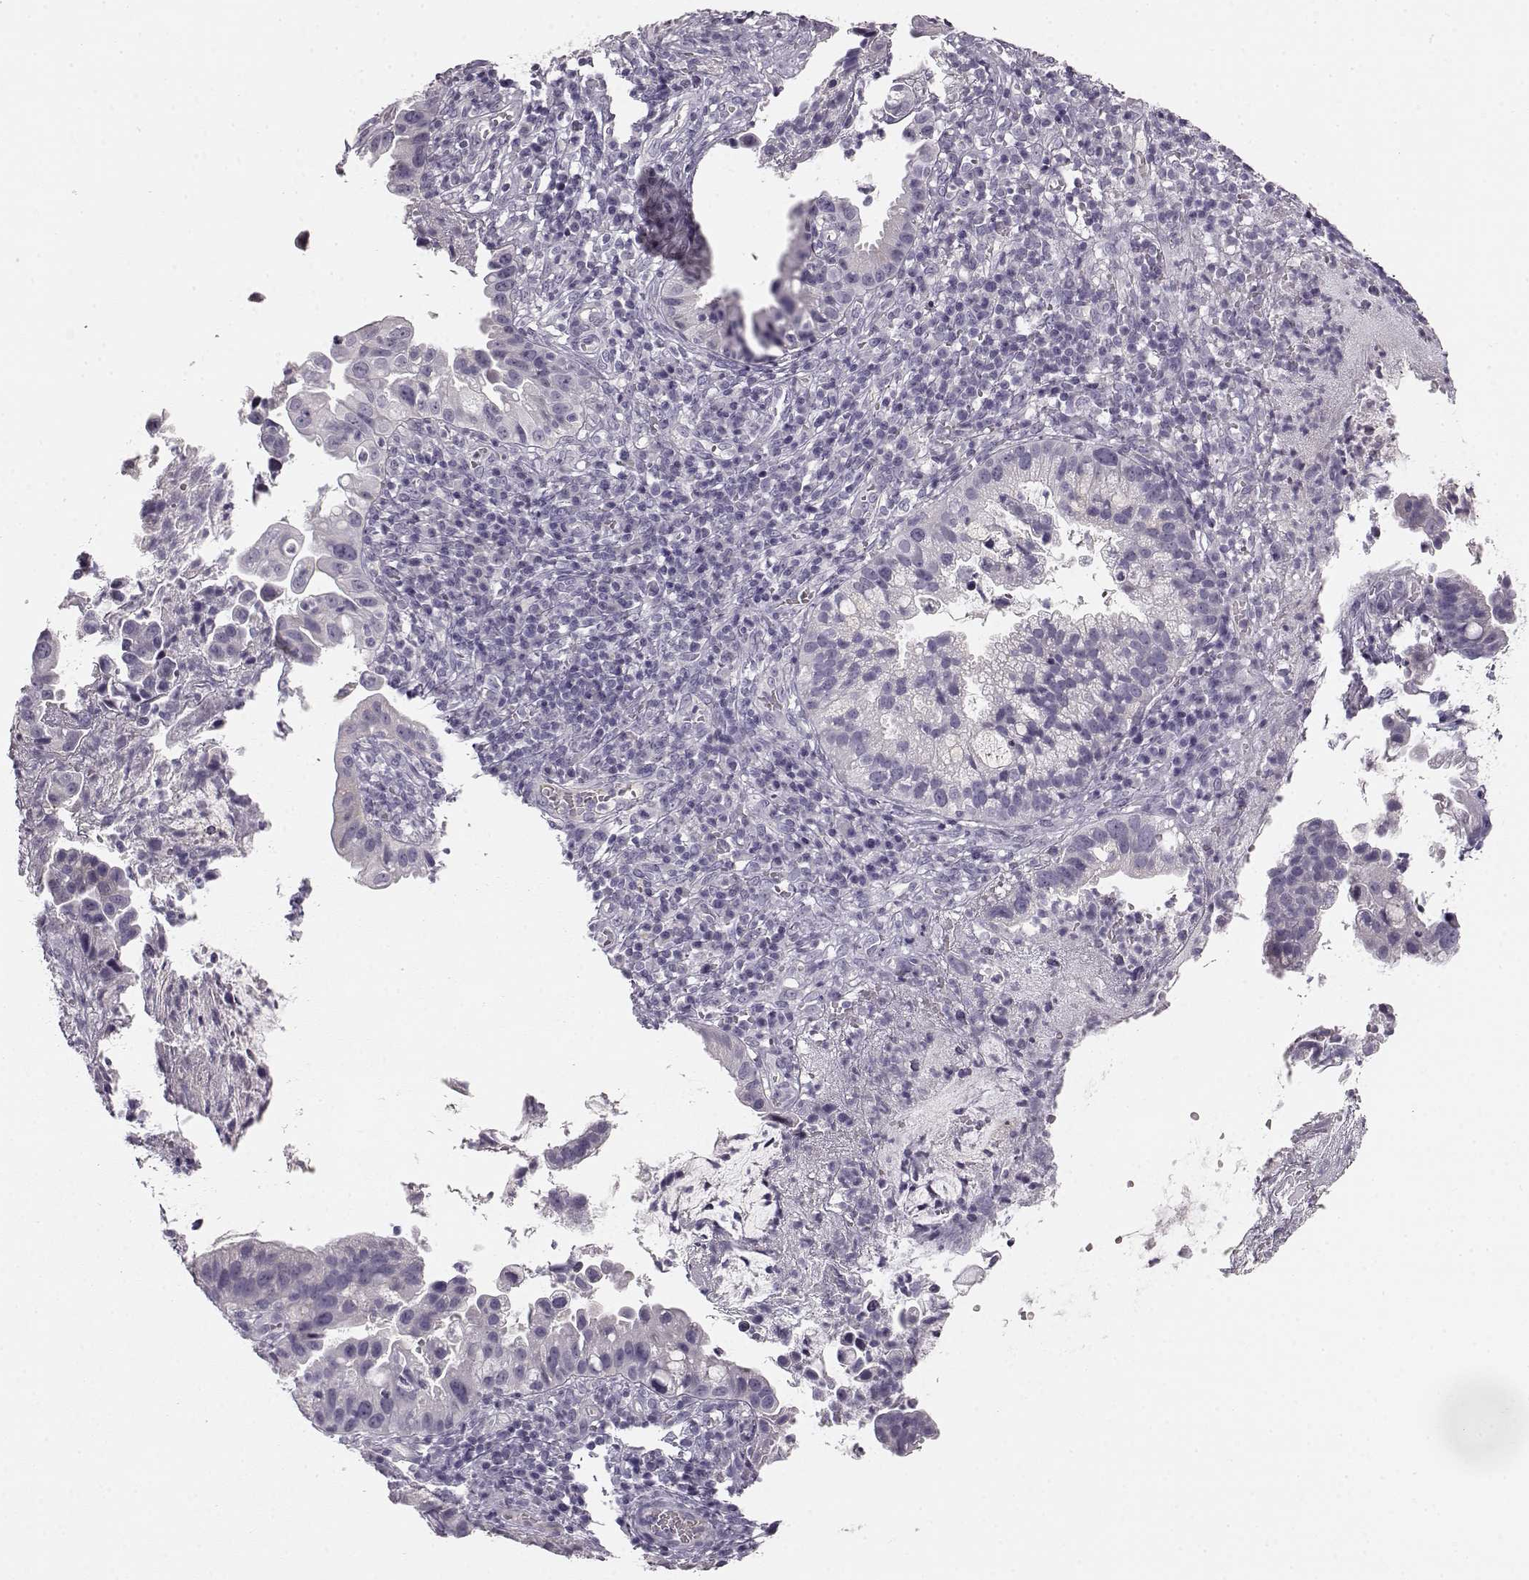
{"staining": {"intensity": "negative", "quantity": "none", "location": "none"}, "tissue": "cervical cancer", "cell_type": "Tumor cells", "image_type": "cancer", "snomed": [{"axis": "morphology", "description": "Adenocarcinoma, NOS"}, {"axis": "topography", "description": "Cervix"}], "caption": "High magnification brightfield microscopy of adenocarcinoma (cervical) stained with DAB (brown) and counterstained with hematoxylin (blue): tumor cells show no significant staining.", "gene": "KIAA0319", "patient": {"sex": "female", "age": 34}}